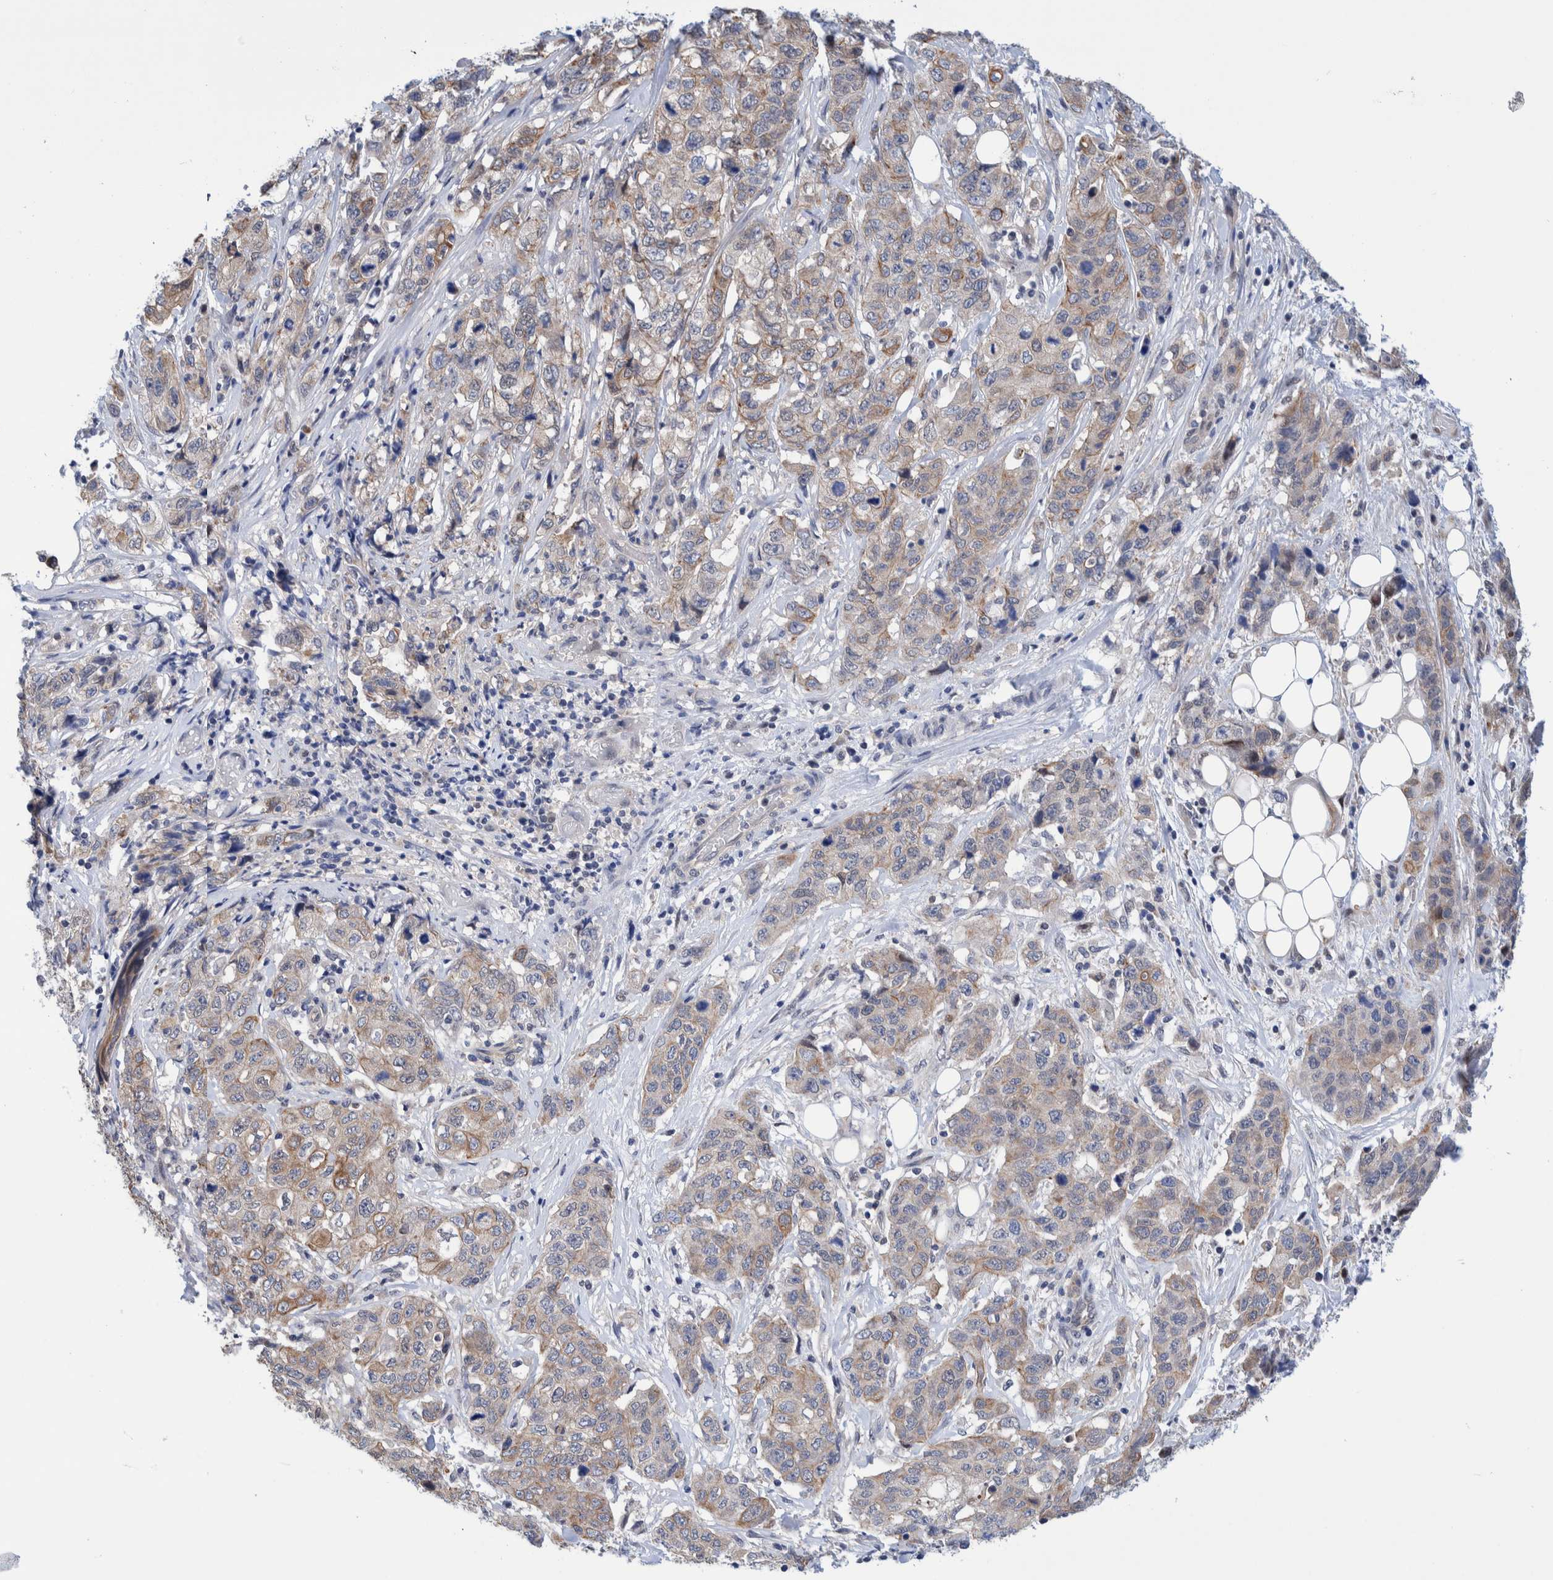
{"staining": {"intensity": "weak", "quantity": ">75%", "location": "cytoplasmic/membranous"}, "tissue": "stomach cancer", "cell_type": "Tumor cells", "image_type": "cancer", "snomed": [{"axis": "morphology", "description": "Adenocarcinoma, NOS"}, {"axis": "topography", "description": "Stomach"}], "caption": "Protein analysis of adenocarcinoma (stomach) tissue demonstrates weak cytoplasmic/membranous positivity in approximately >75% of tumor cells.", "gene": "PFAS", "patient": {"sex": "male", "age": 48}}